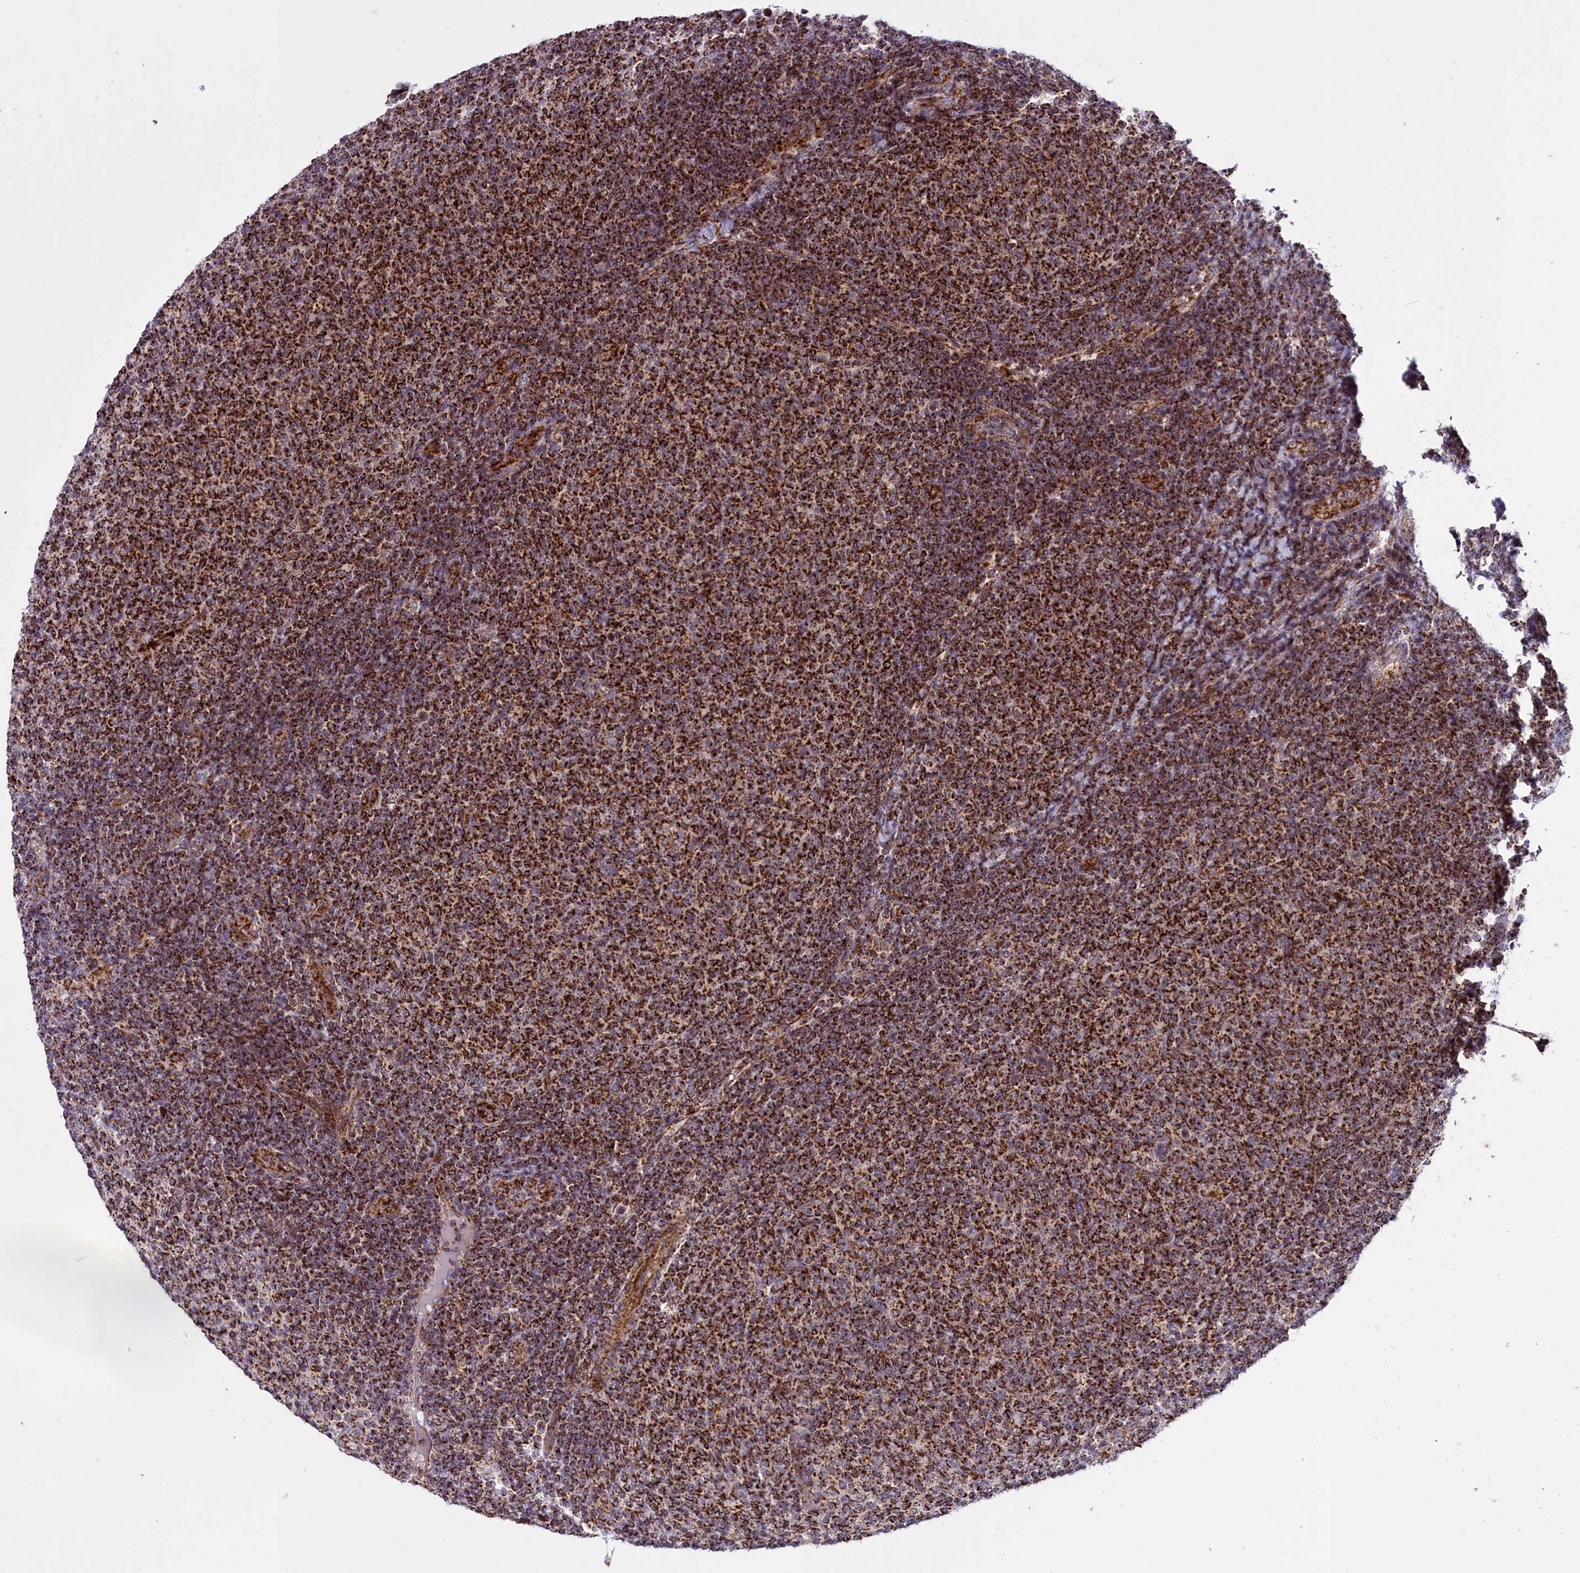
{"staining": {"intensity": "strong", "quantity": ">75%", "location": "cytoplasmic/membranous"}, "tissue": "lymphoma", "cell_type": "Tumor cells", "image_type": "cancer", "snomed": [{"axis": "morphology", "description": "Malignant lymphoma, non-Hodgkin's type, Low grade"}, {"axis": "topography", "description": "Lymph node"}], "caption": "IHC micrograph of lymphoma stained for a protein (brown), which shows high levels of strong cytoplasmic/membranous expression in about >75% of tumor cells.", "gene": "NDUFS5", "patient": {"sex": "male", "age": 66}}